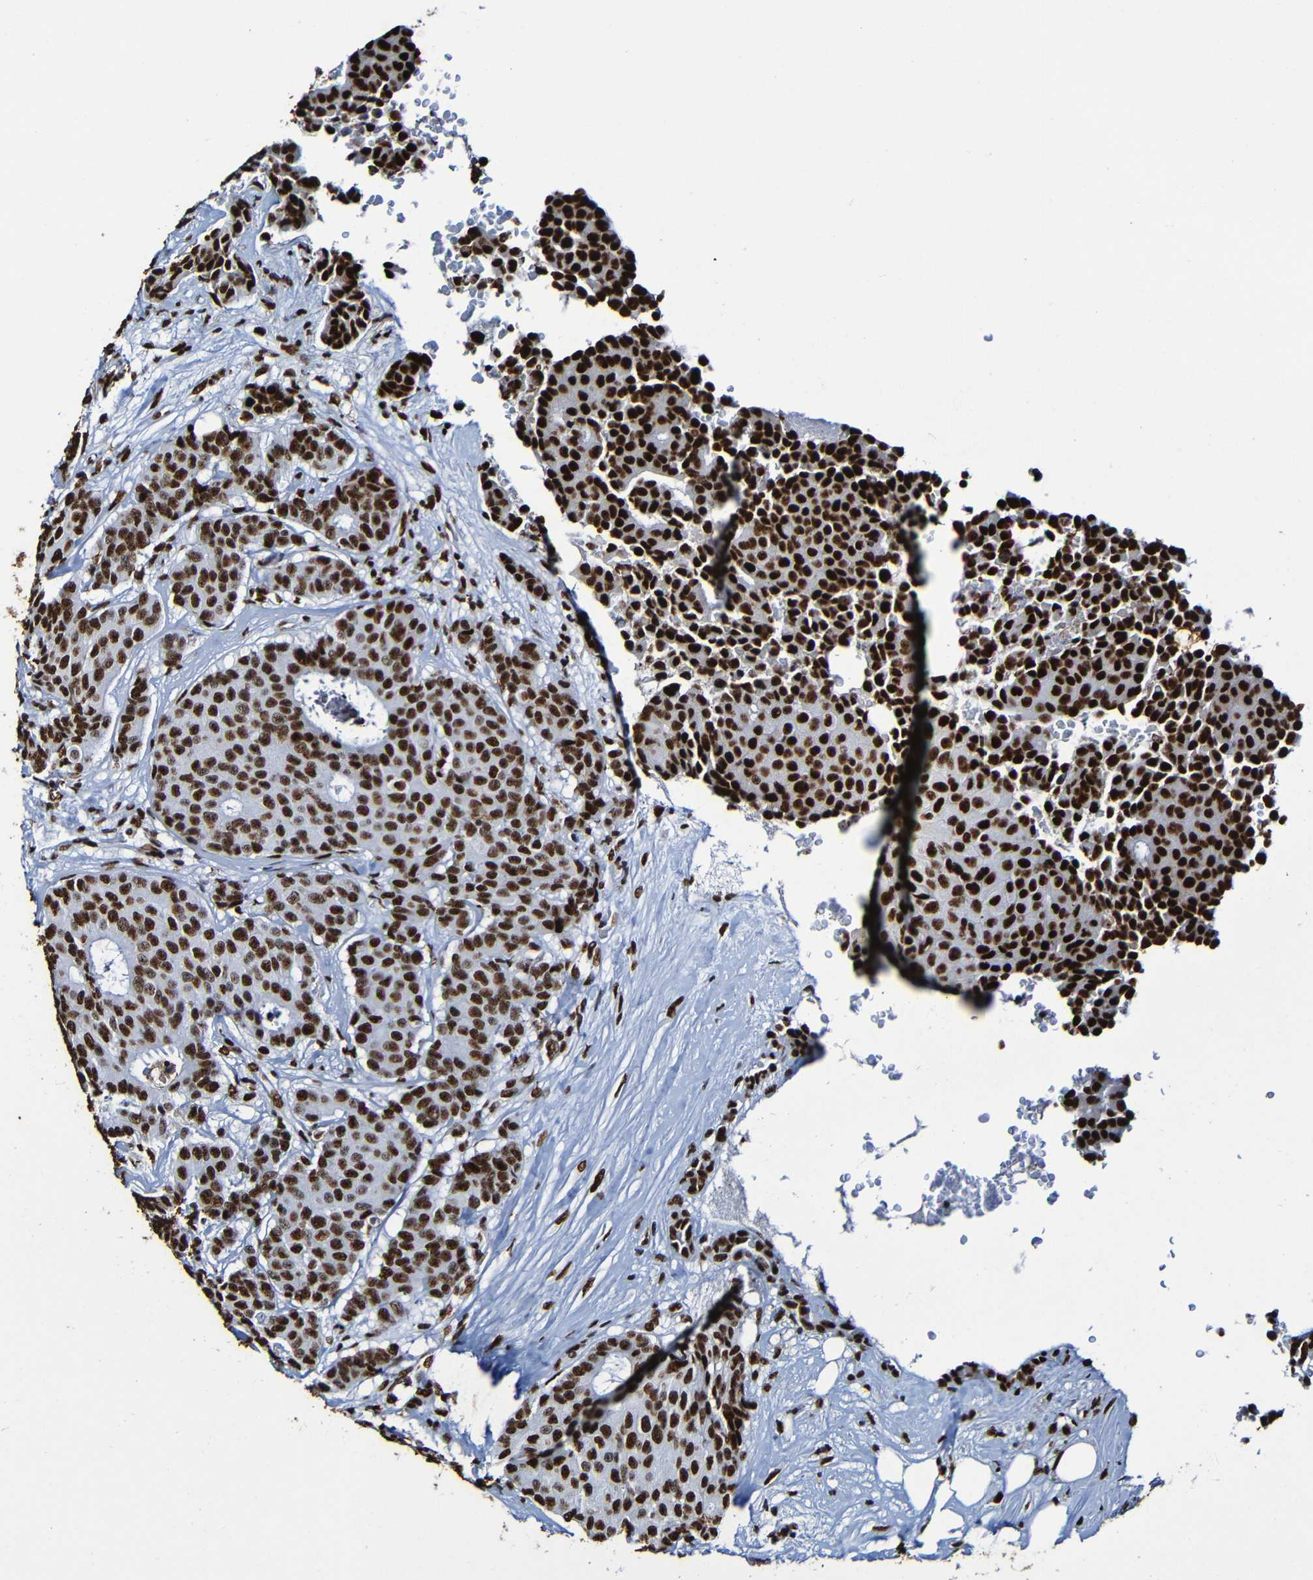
{"staining": {"intensity": "strong", "quantity": ">75%", "location": "nuclear"}, "tissue": "breast cancer", "cell_type": "Tumor cells", "image_type": "cancer", "snomed": [{"axis": "morphology", "description": "Duct carcinoma"}, {"axis": "topography", "description": "Breast"}], "caption": "This image exhibits IHC staining of breast intraductal carcinoma, with high strong nuclear staining in about >75% of tumor cells.", "gene": "SRSF3", "patient": {"sex": "female", "age": 75}}